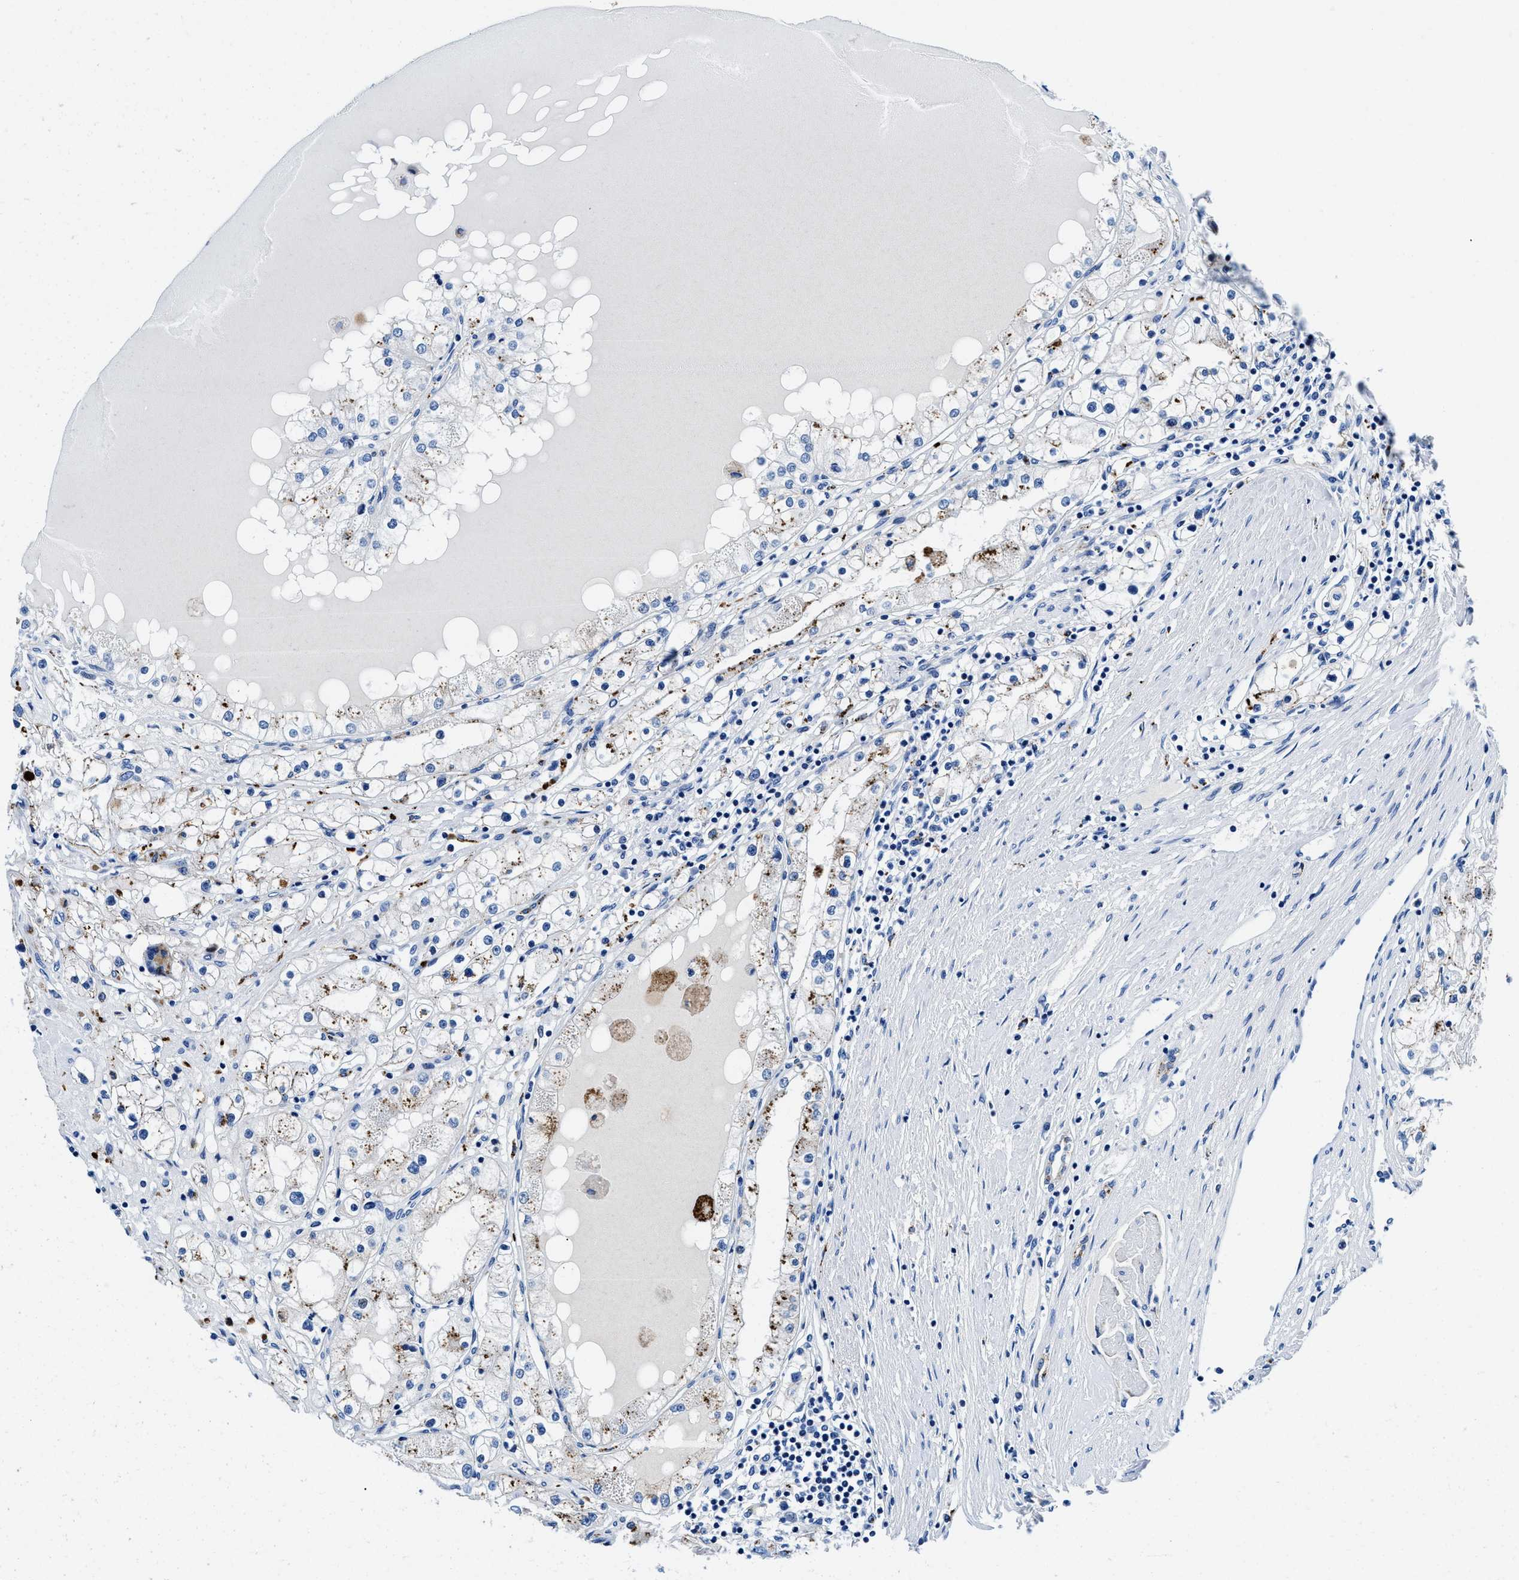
{"staining": {"intensity": "moderate", "quantity": "<25%", "location": "cytoplasmic/membranous"}, "tissue": "renal cancer", "cell_type": "Tumor cells", "image_type": "cancer", "snomed": [{"axis": "morphology", "description": "Adenocarcinoma, NOS"}, {"axis": "topography", "description": "Kidney"}], "caption": "Renal adenocarcinoma stained for a protein (brown) displays moderate cytoplasmic/membranous positive expression in approximately <25% of tumor cells.", "gene": "OR14K1", "patient": {"sex": "male", "age": 68}}